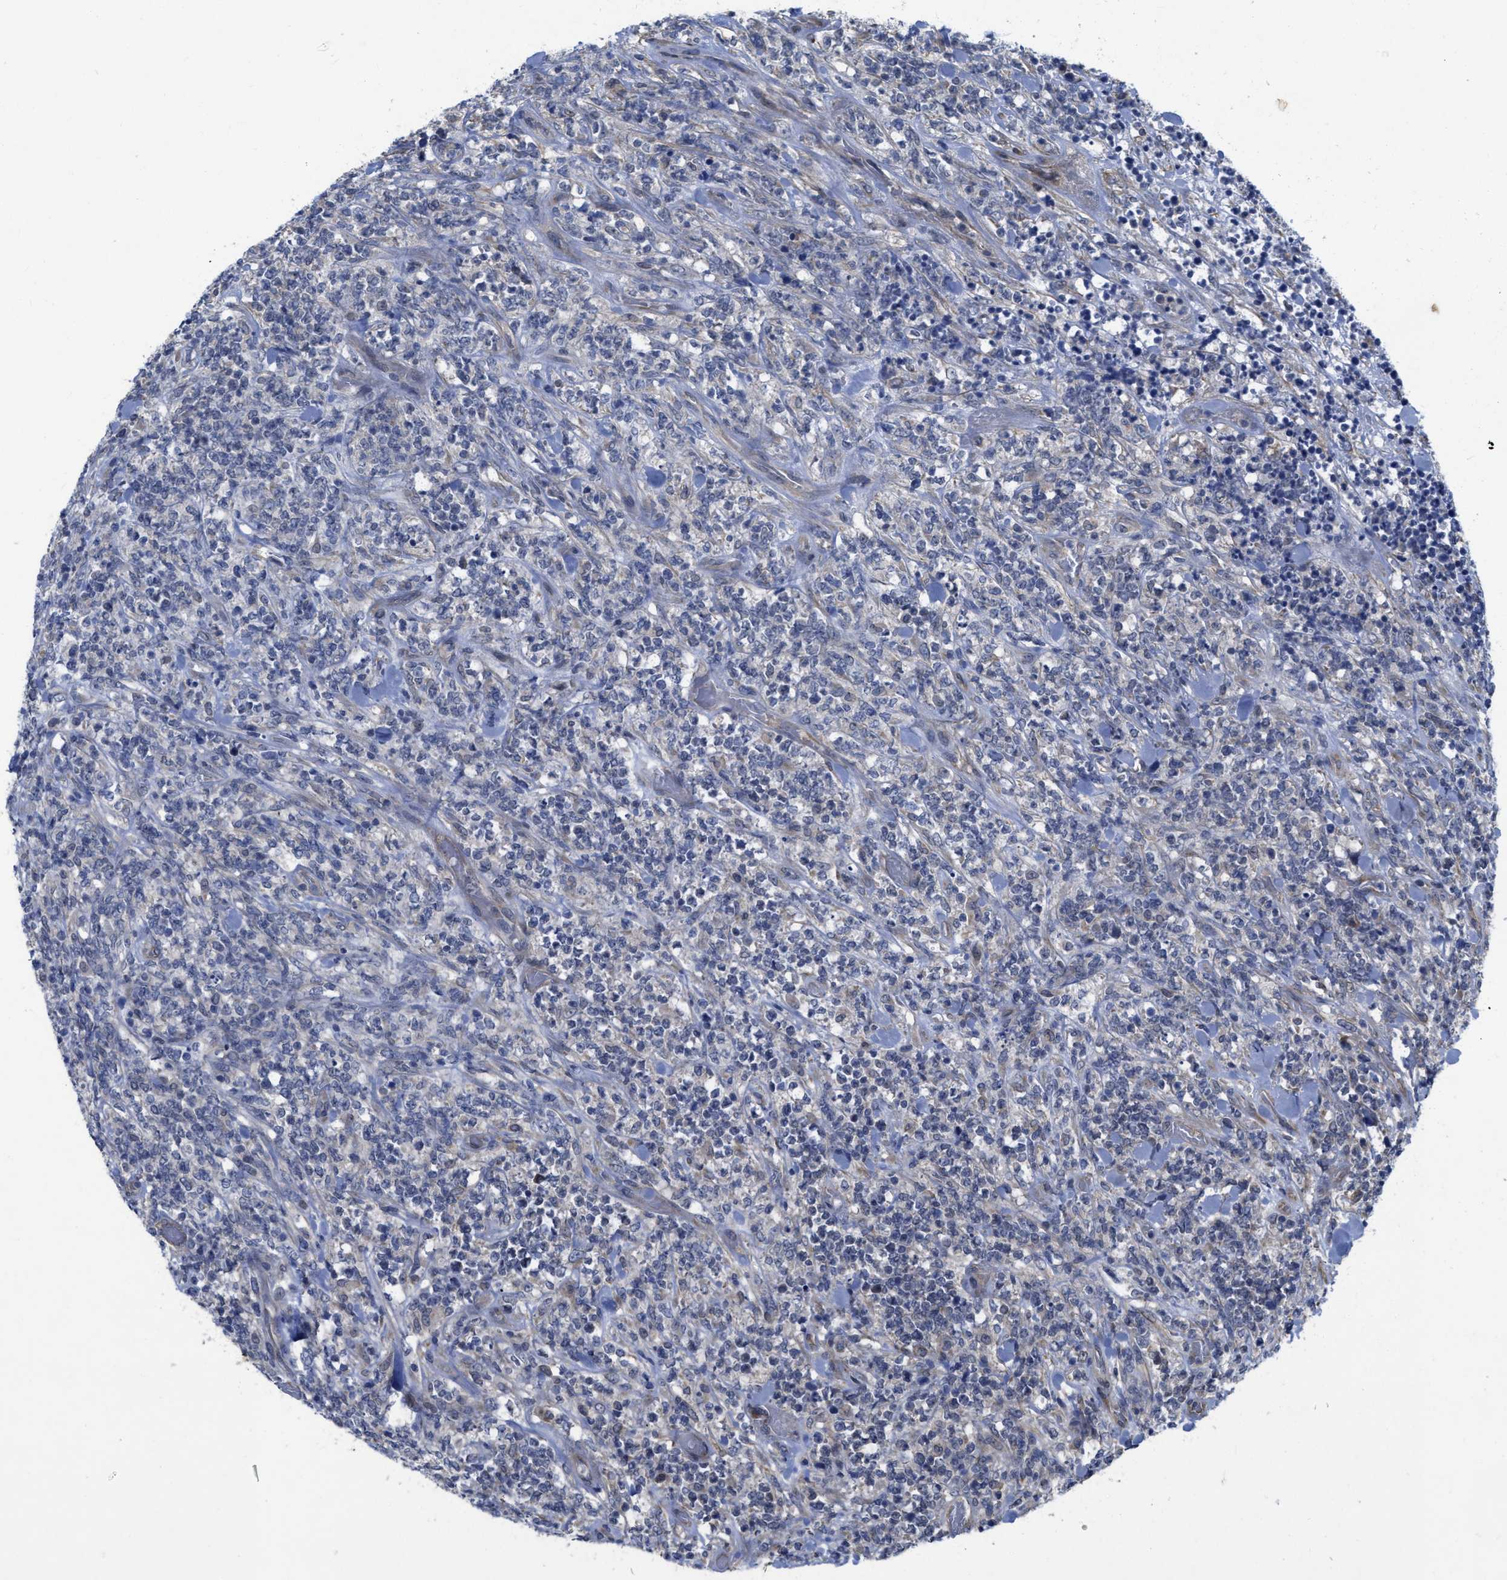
{"staining": {"intensity": "negative", "quantity": "none", "location": "none"}, "tissue": "lymphoma", "cell_type": "Tumor cells", "image_type": "cancer", "snomed": [{"axis": "morphology", "description": "Malignant lymphoma, non-Hodgkin's type, High grade"}, {"axis": "topography", "description": "Soft tissue"}], "caption": "Protein analysis of lymphoma demonstrates no significant staining in tumor cells.", "gene": "ARHGEF26", "patient": {"sex": "male", "age": 18}}